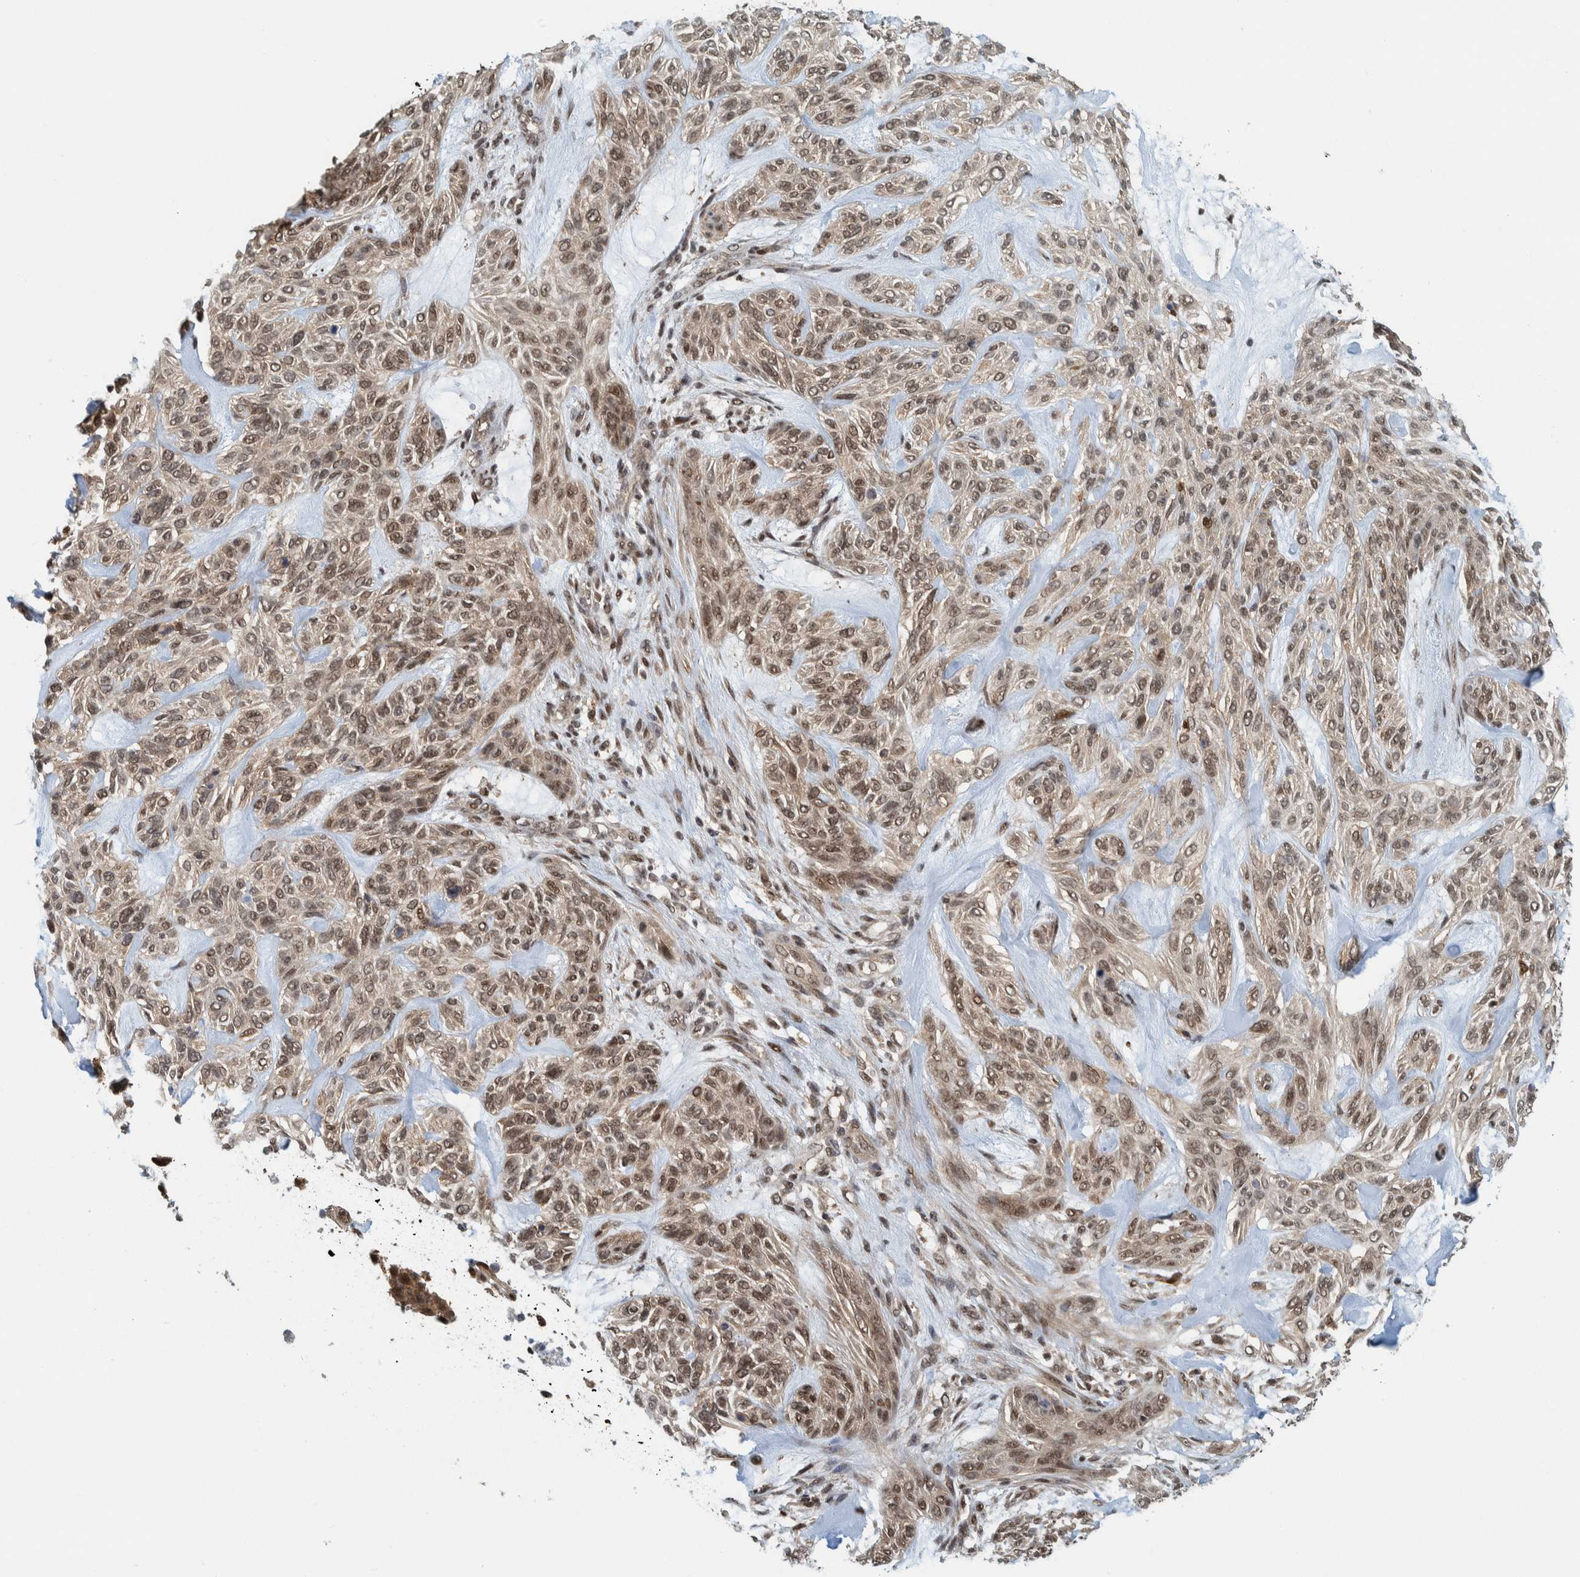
{"staining": {"intensity": "moderate", "quantity": ">75%", "location": "nuclear"}, "tissue": "skin cancer", "cell_type": "Tumor cells", "image_type": "cancer", "snomed": [{"axis": "morphology", "description": "Basal cell carcinoma"}, {"axis": "topography", "description": "Skin"}], "caption": "Skin cancer (basal cell carcinoma) stained with a brown dye demonstrates moderate nuclear positive staining in about >75% of tumor cells.", "gene": "COPS3", "patient": {"sex": "male", "age": 55}}